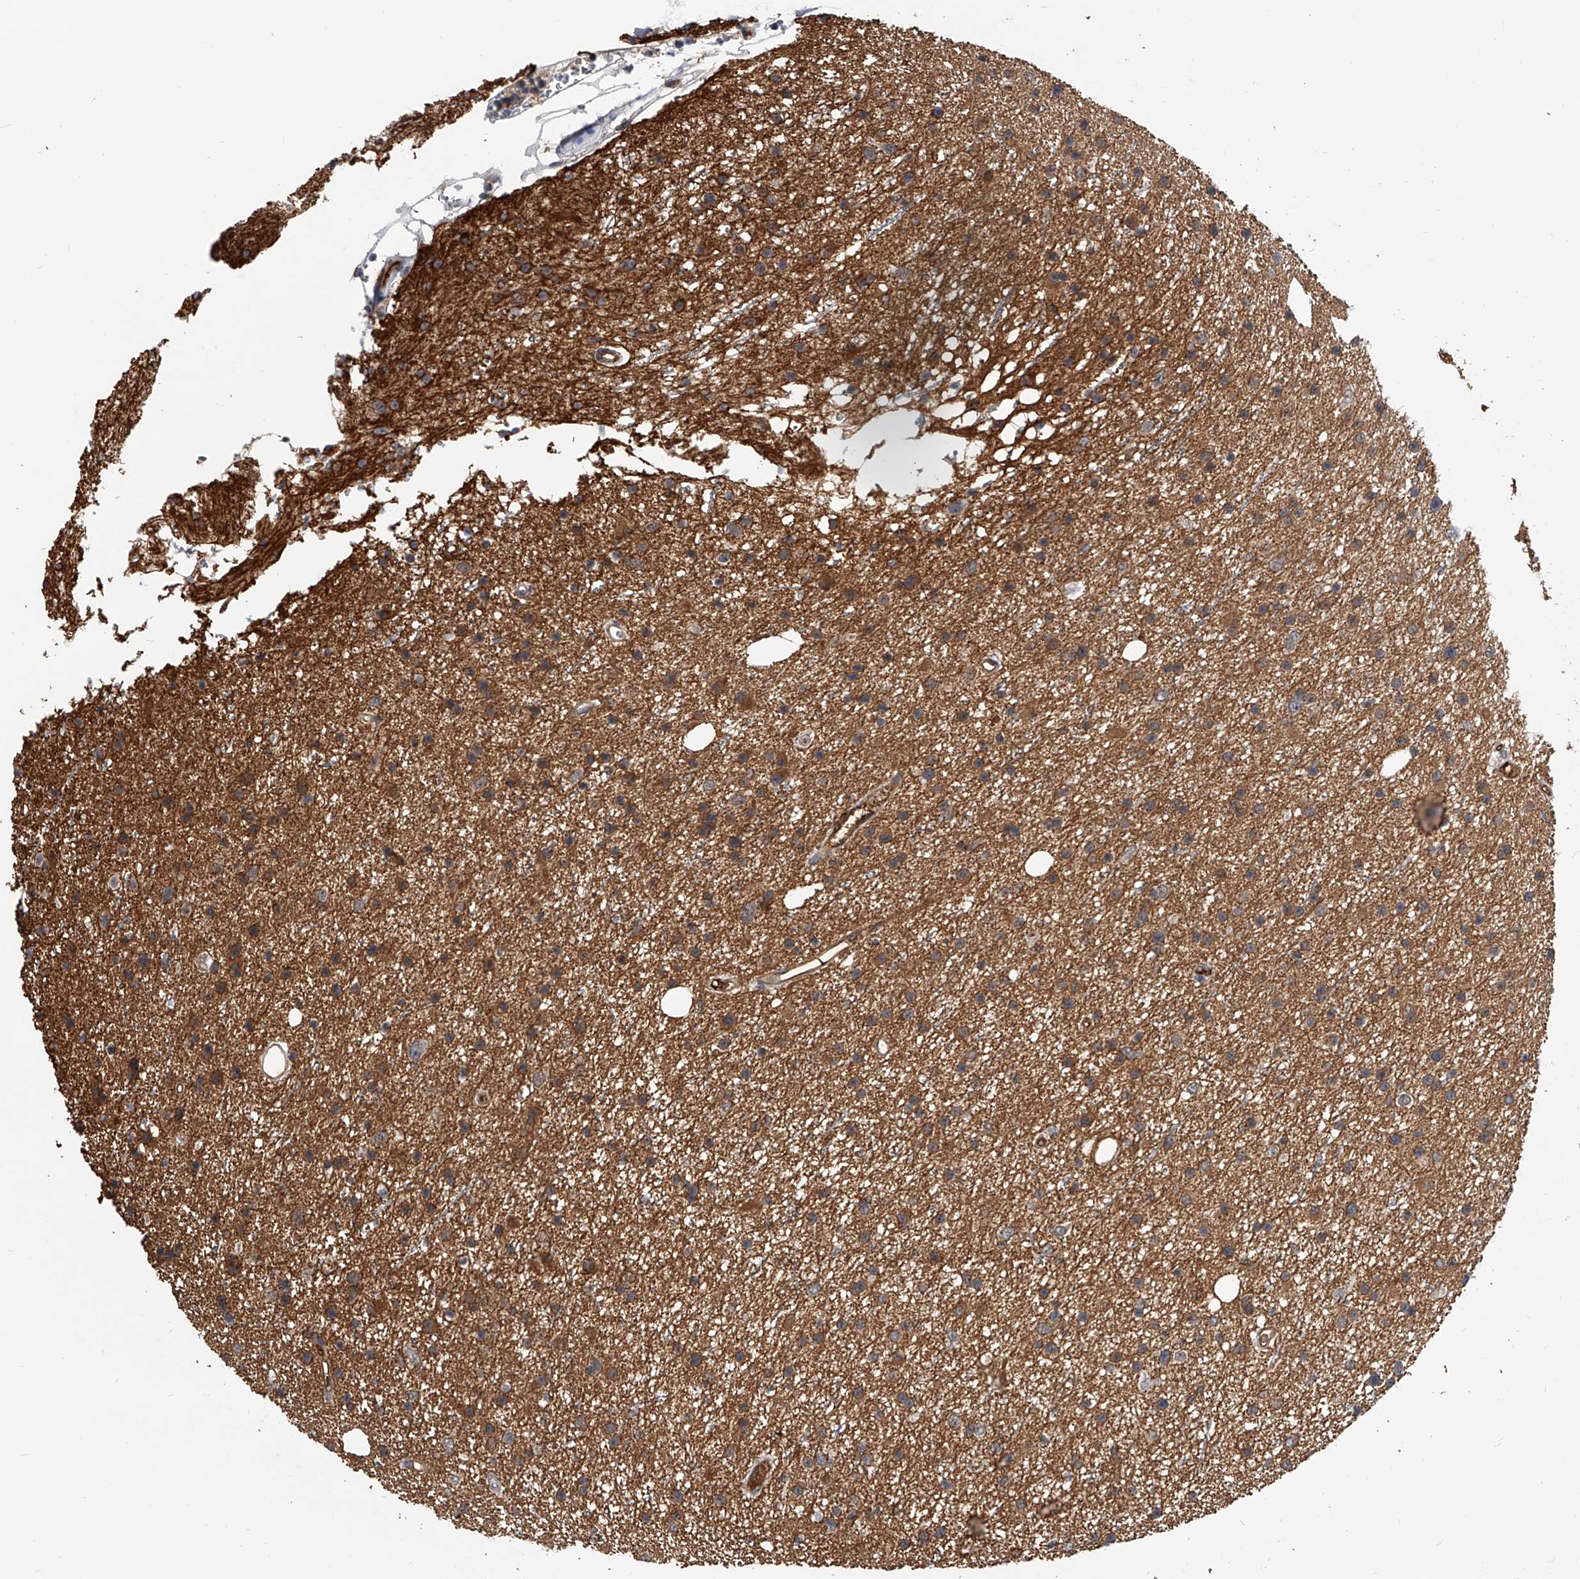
{"staining": {"intensity": "moderate", "quantity": ">75%", "location": "cytoplasmic/membranous"}, "tissue": "glioma", "cell_type": "Tumor cells", "image_type": "cancer", "snomed": [{"axis": "morphology", "description": "Glioma, malignant, Low grade"}, {"axis": "topography", "description": "Cerebral cortex"}], "caption": "There is medium levels of moderate cytoplasmic/membranous expression in tumor cells of malignant low-grade glioma, as demonstrated by immunohistochemical staining (brown color).", "gene": "ZNF25", "patient": {"sex": "female", "age": 39}}